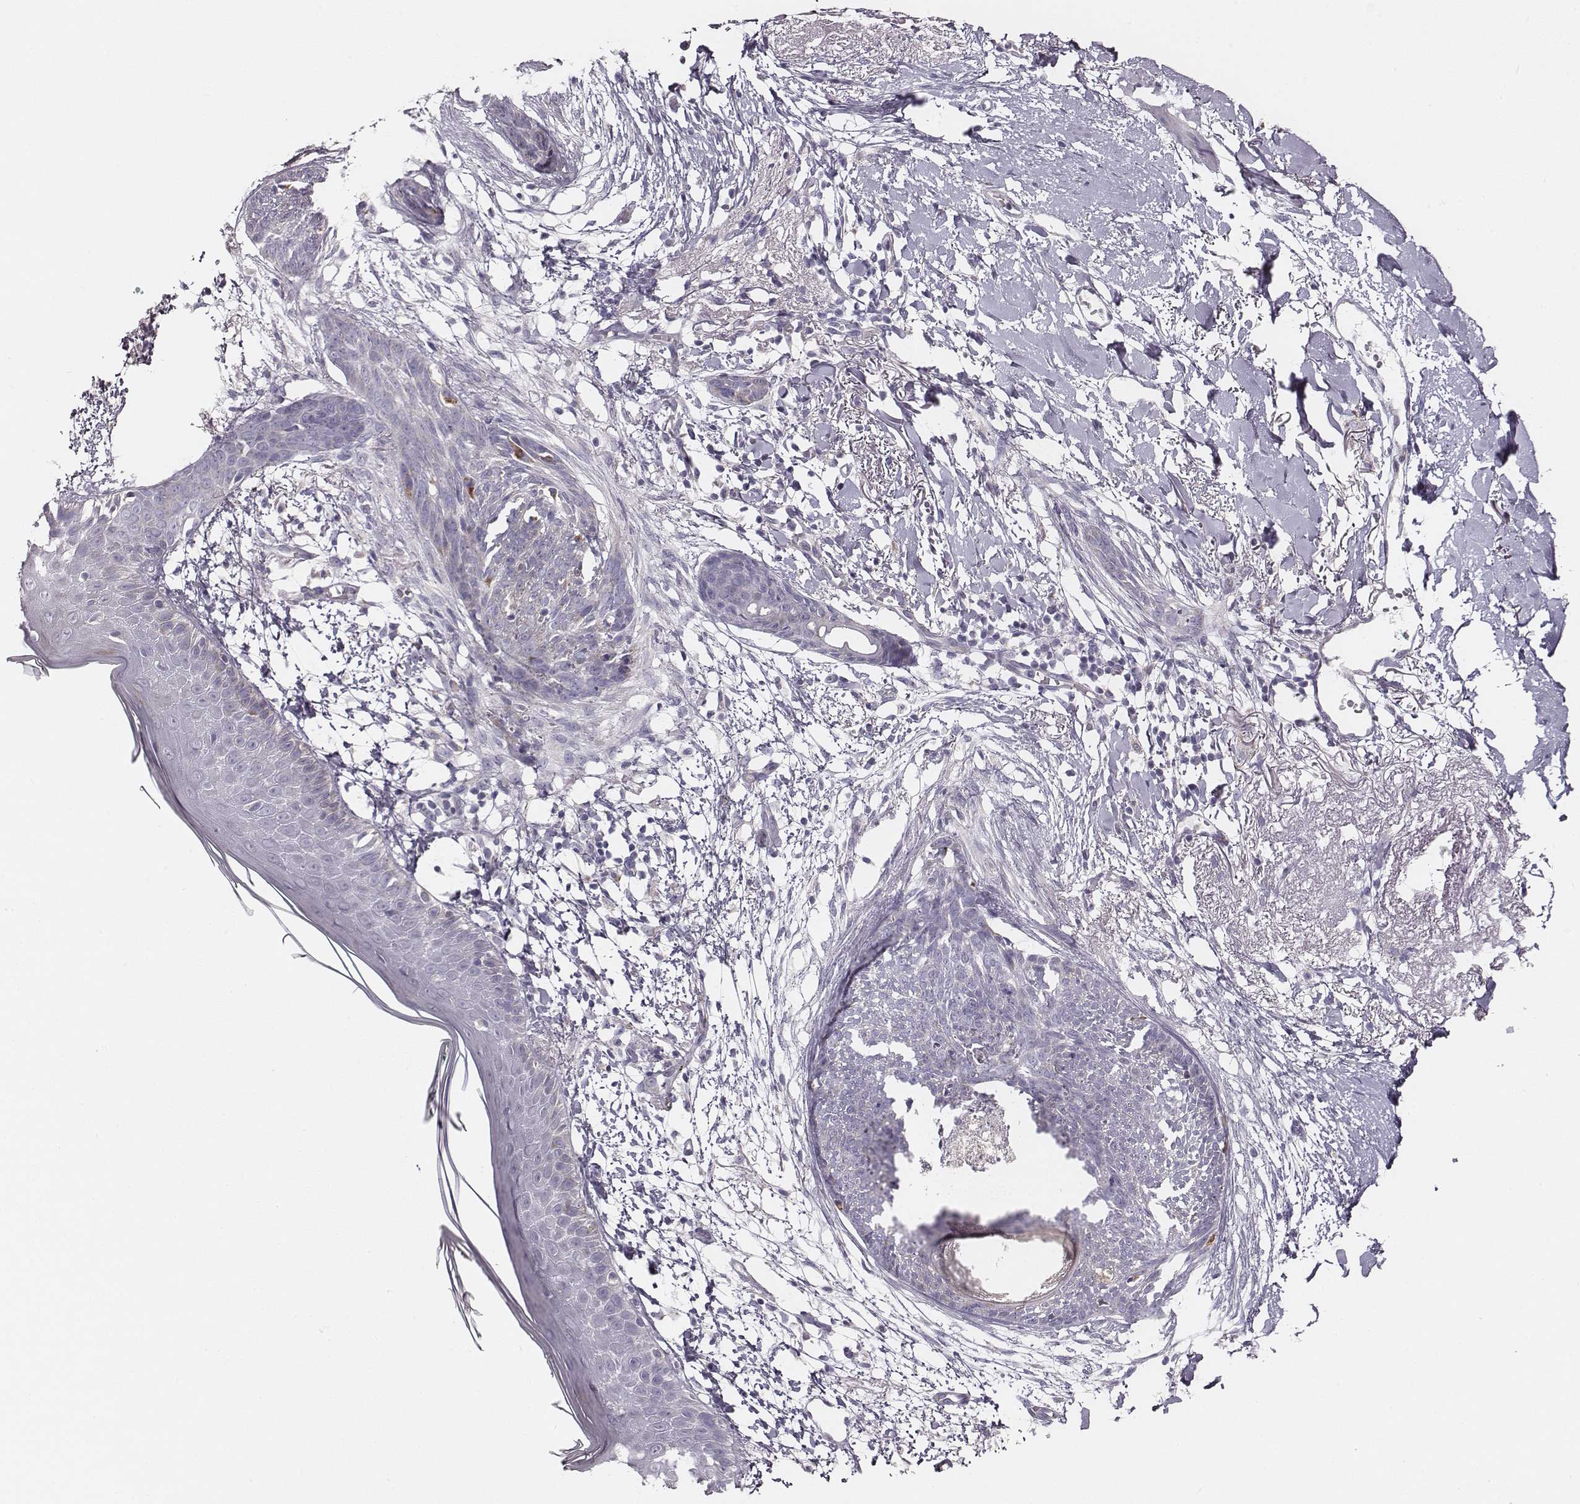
{"staining": {"intensity": "negative", "quantity": "none", "location": "none"}, "tissue": "skin cancer", "cell_type": "Tumor cells", "image_type": "cancer", "snomed": [{"axis": "morphology", "description": "Normal tissue, NOS"}, {"axis": "morphology", "description": "Basal cell carcinoma"}, {"axis": "topography", "description": "Skin"}], "caption": "A high-resolution micrograph shows immunohistochemistry (IHC) staining of skin cancer (basal cell carcinoma), which reveals no significant staining in tumor cells.", "gene": "UBL4B", "patient": {"sex": "male", "age": 84}}